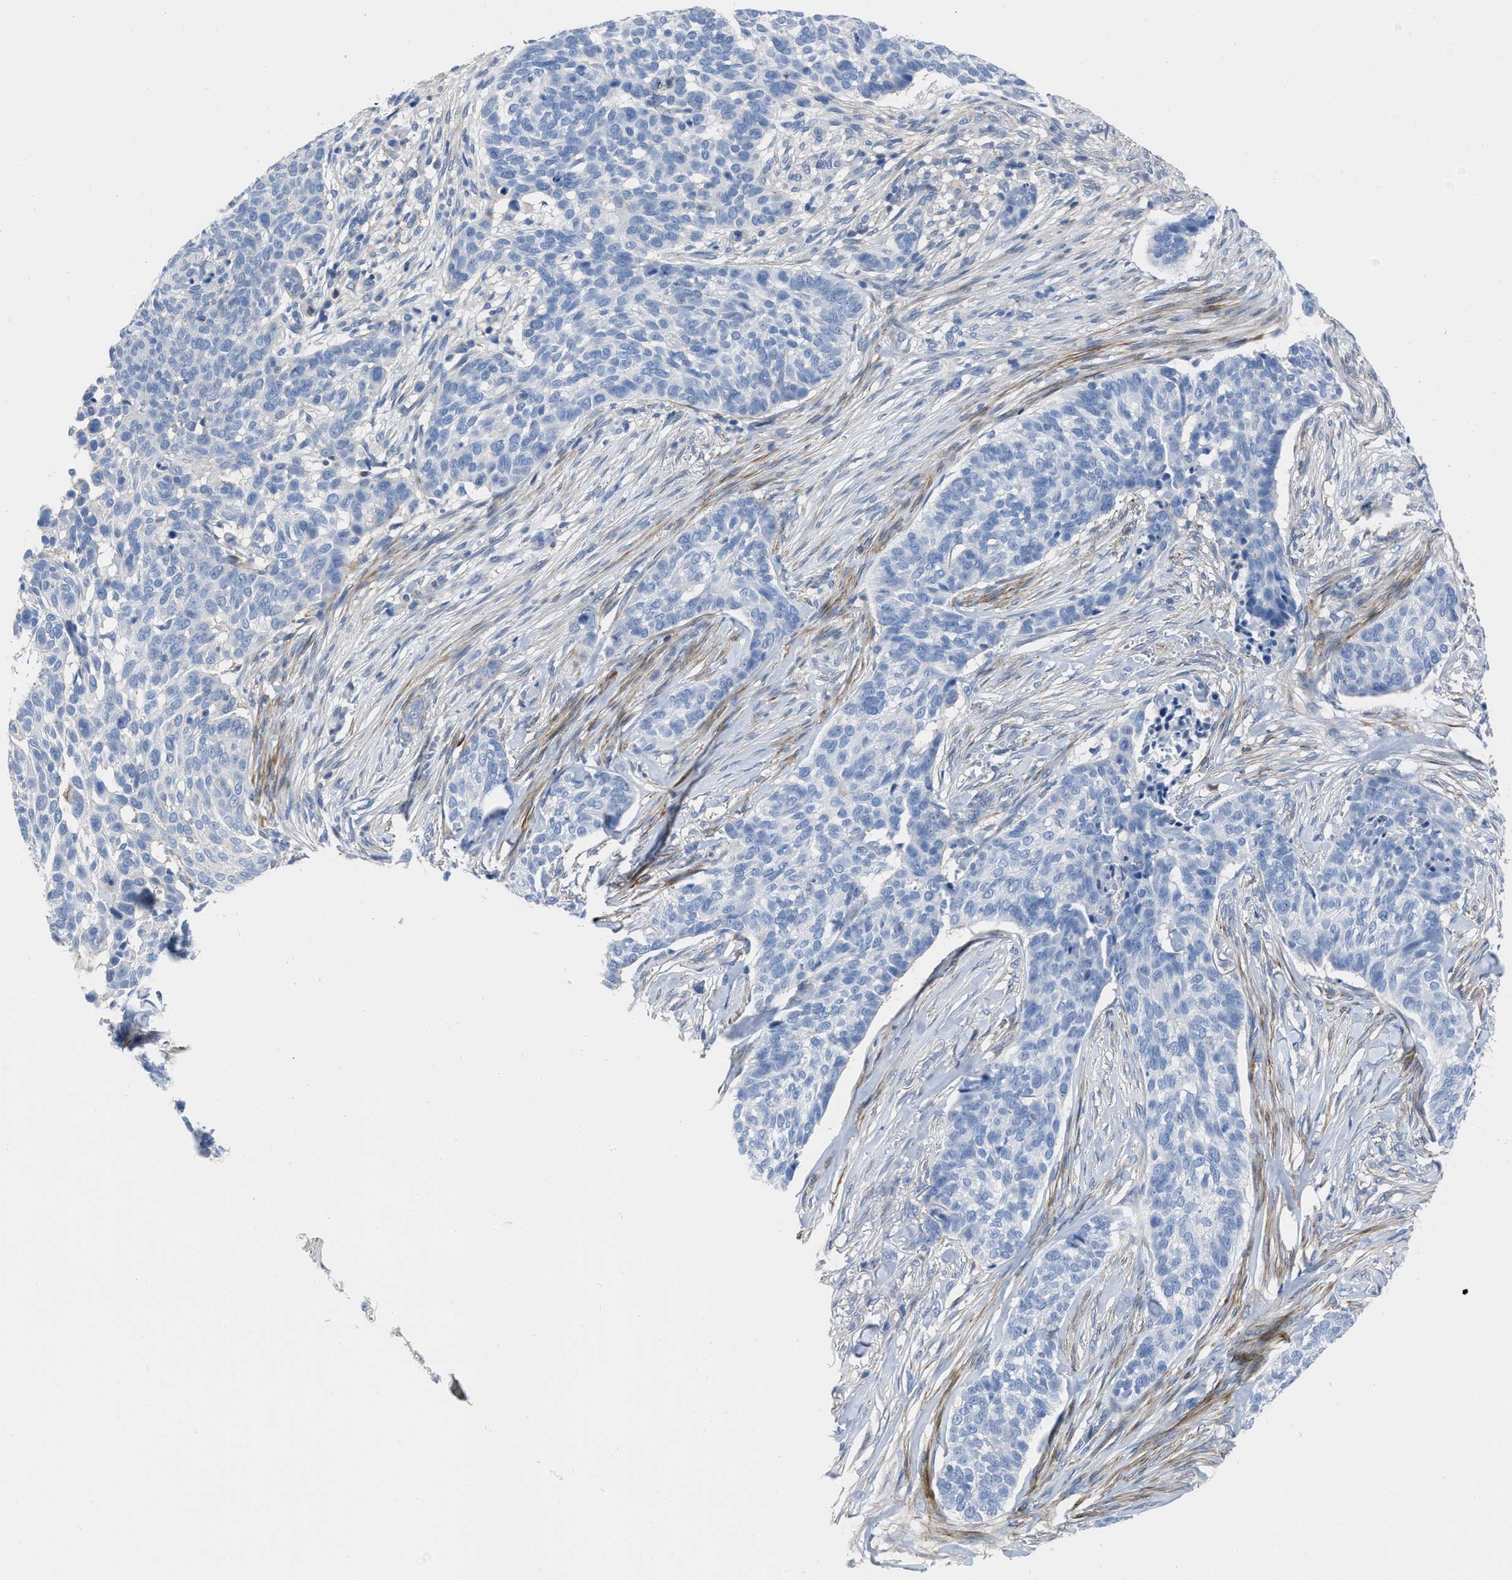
{"staining": {"intensity": "negative", "quantity": "none", "location": "none"}, "tissue": "skin cancer", "cell_type": "Tumor cells", "image_type": "cancer", "snomed": [{"axis": "morphology", "description": "Basal cell carcinoma"}, {"axis": "topography", "description": "Skin"}], "caption": "The micrograph reveals no staining of tumor cells in skin basal cell carcinoma.", "gene": "PRMT2", "patient": {"sex": "male", "age": 85}}